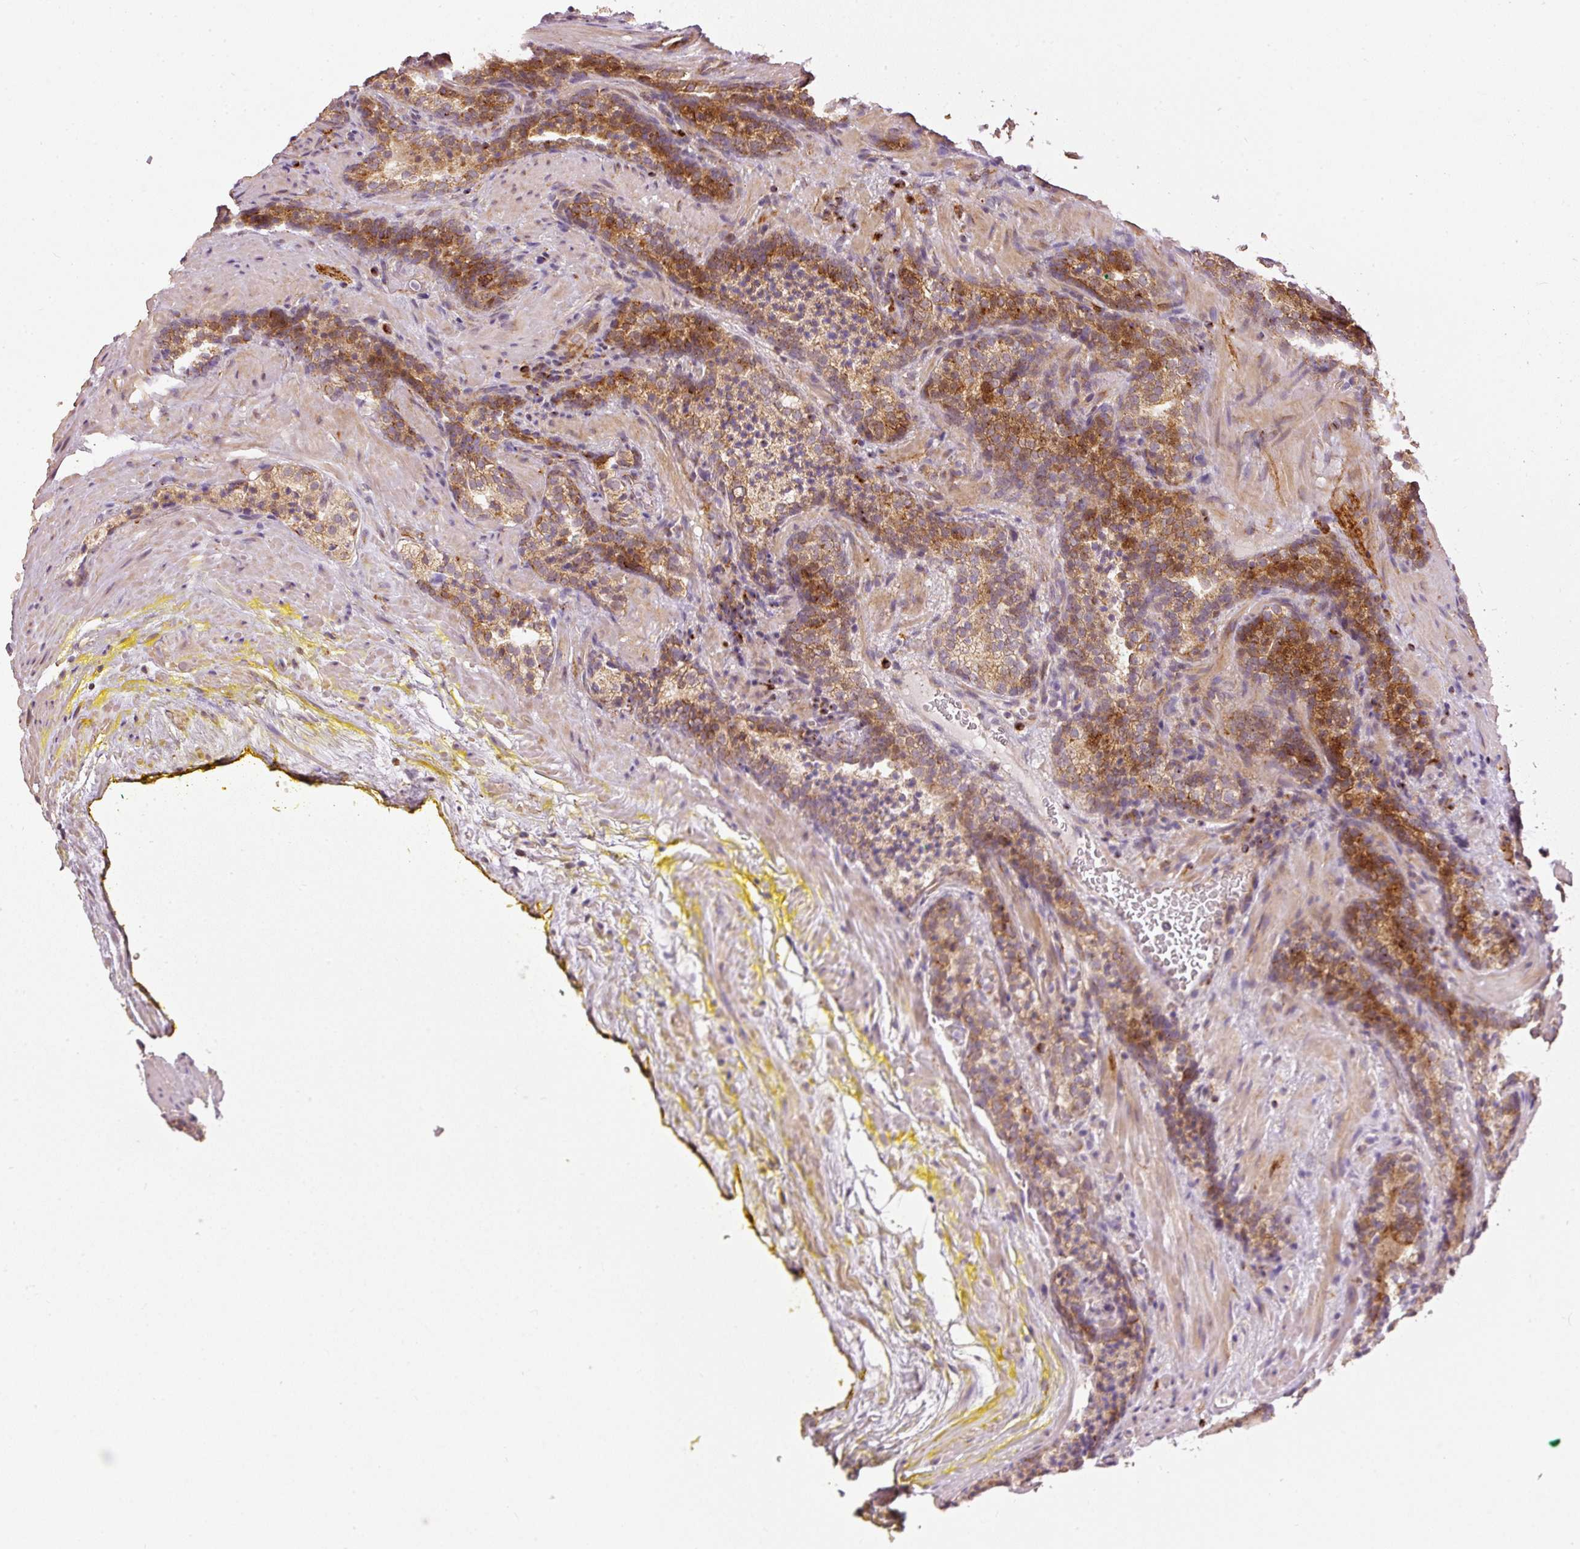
{"staining": {"intensity": "strong", "quantity": ">75%", "location": "cytoplasmic/membranous"}, "tissue": "prostate cancer", "cell_type": "Tumor cells", "image_type": "cancer", "snomed": [{"axis": "morphology", "description": "Adenocarcinoma, Low grade"}, {"axis": "topography", "description": "Prostate"}], "caption": "Prostate cancer stained with IHC exhibits strong cytoplasmic/membranous positivity in about >75% of tumor cells. (DAB = brown stain, brightfield microscopy at high magnification).", "gene": "MTHFD1L", "patient": {"sex": "male", "age": 58}}